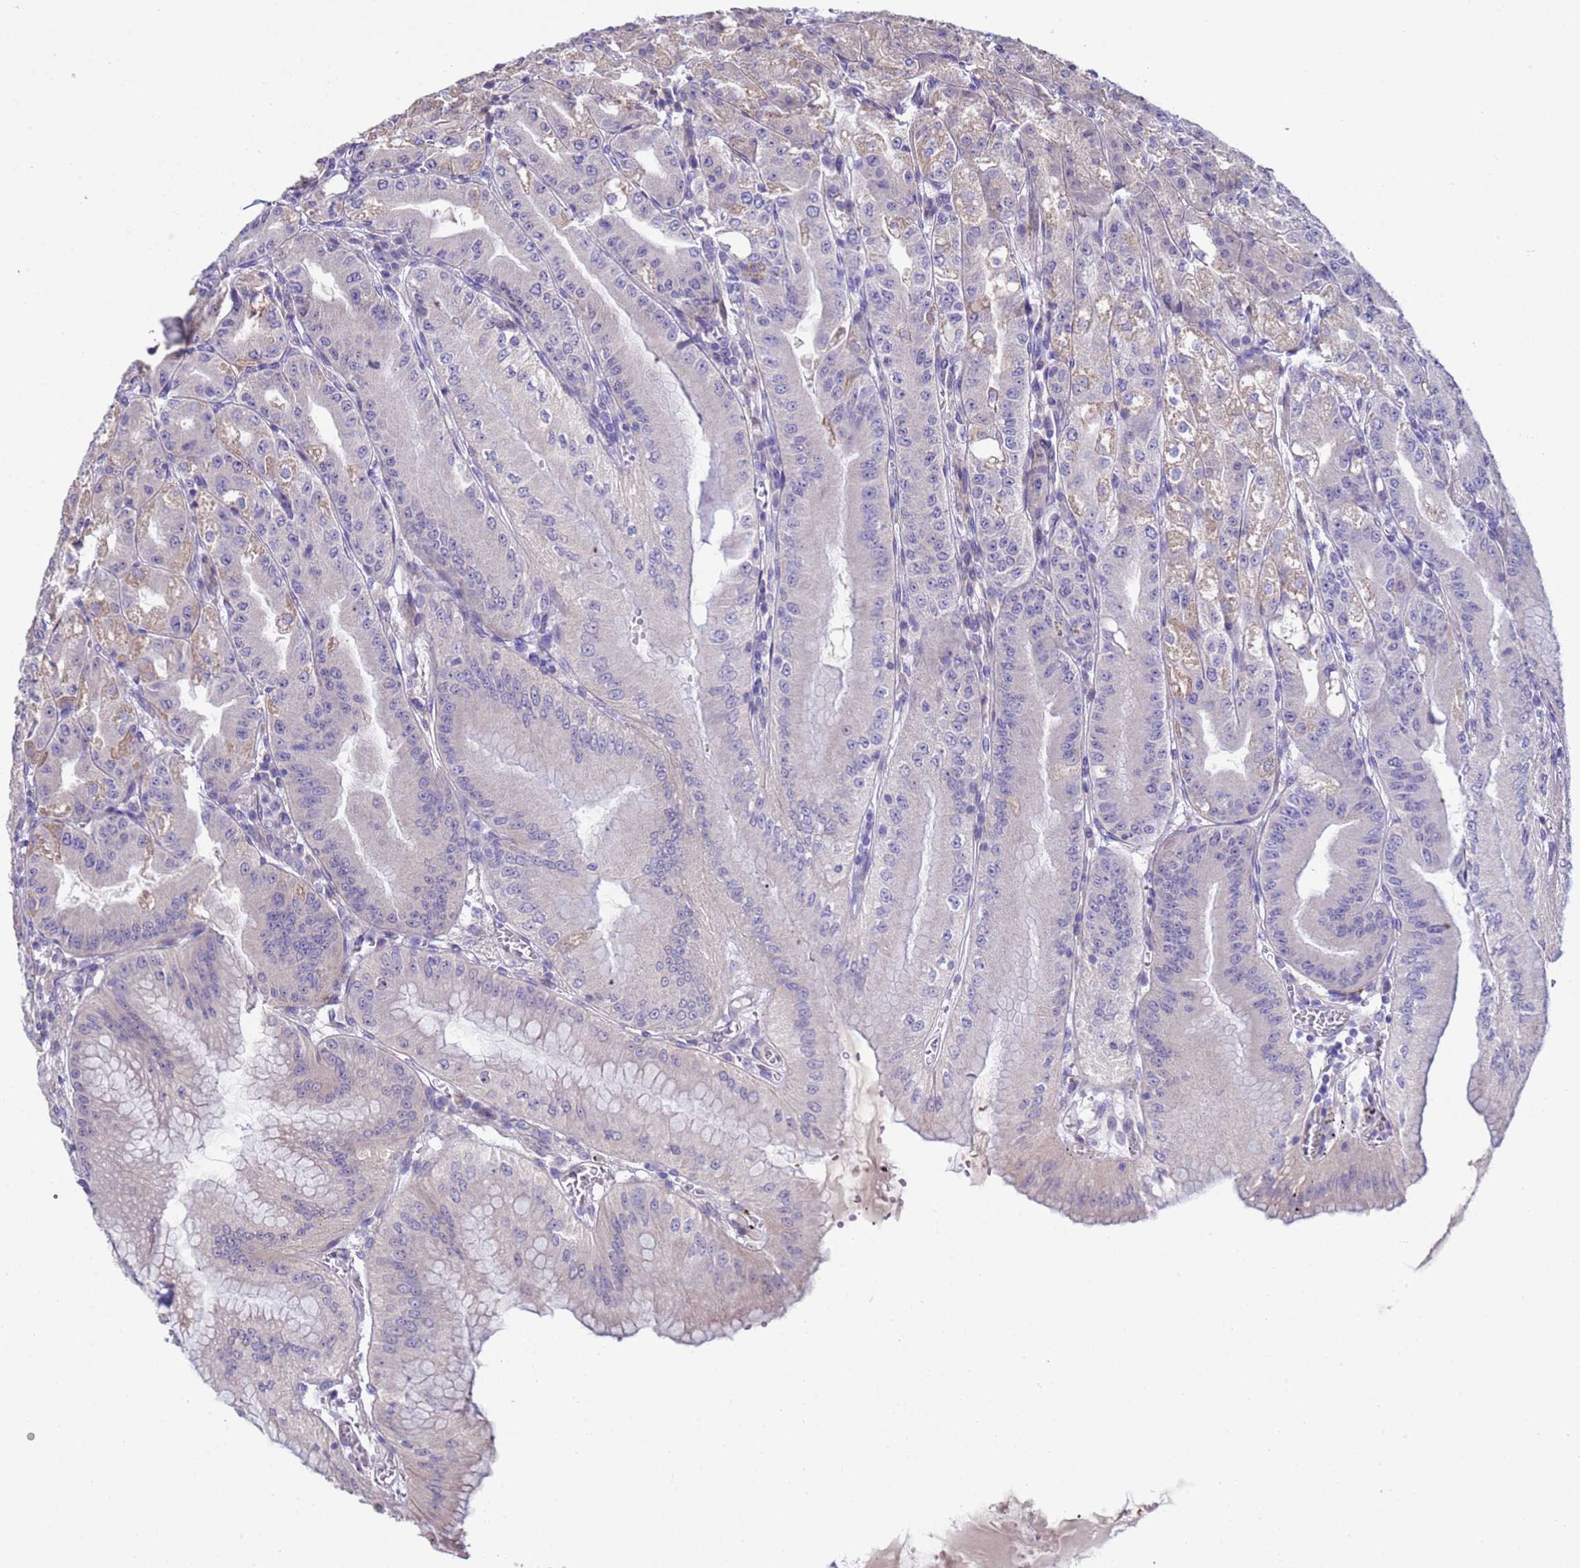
{"staining": {"intensity": "moderate", "quantity": "25%-75%", "location": "cytoplasmic/membranous"}, "tissue": "stomach", "cell_type": "Glandular cells", "image_type": "normal", "snomed": [{"axis": "morphology", "description": "Normal tissue, NOS"}, {"axis": "topography", "description": "Stomach, upper"}, {"axis": "topography", "description": "Stomach, lower"}], "caption": "Immunohistochemical staining of unremarkable stomach shows medium levels of moderate cytoplasmic/membranous staining in about 25%-75% of glandular cells. (Brightfield microscopy of DAB IHC at high magnification).", "gene": "IGSF11", "patient": {"sex": "male", "age": 71}}